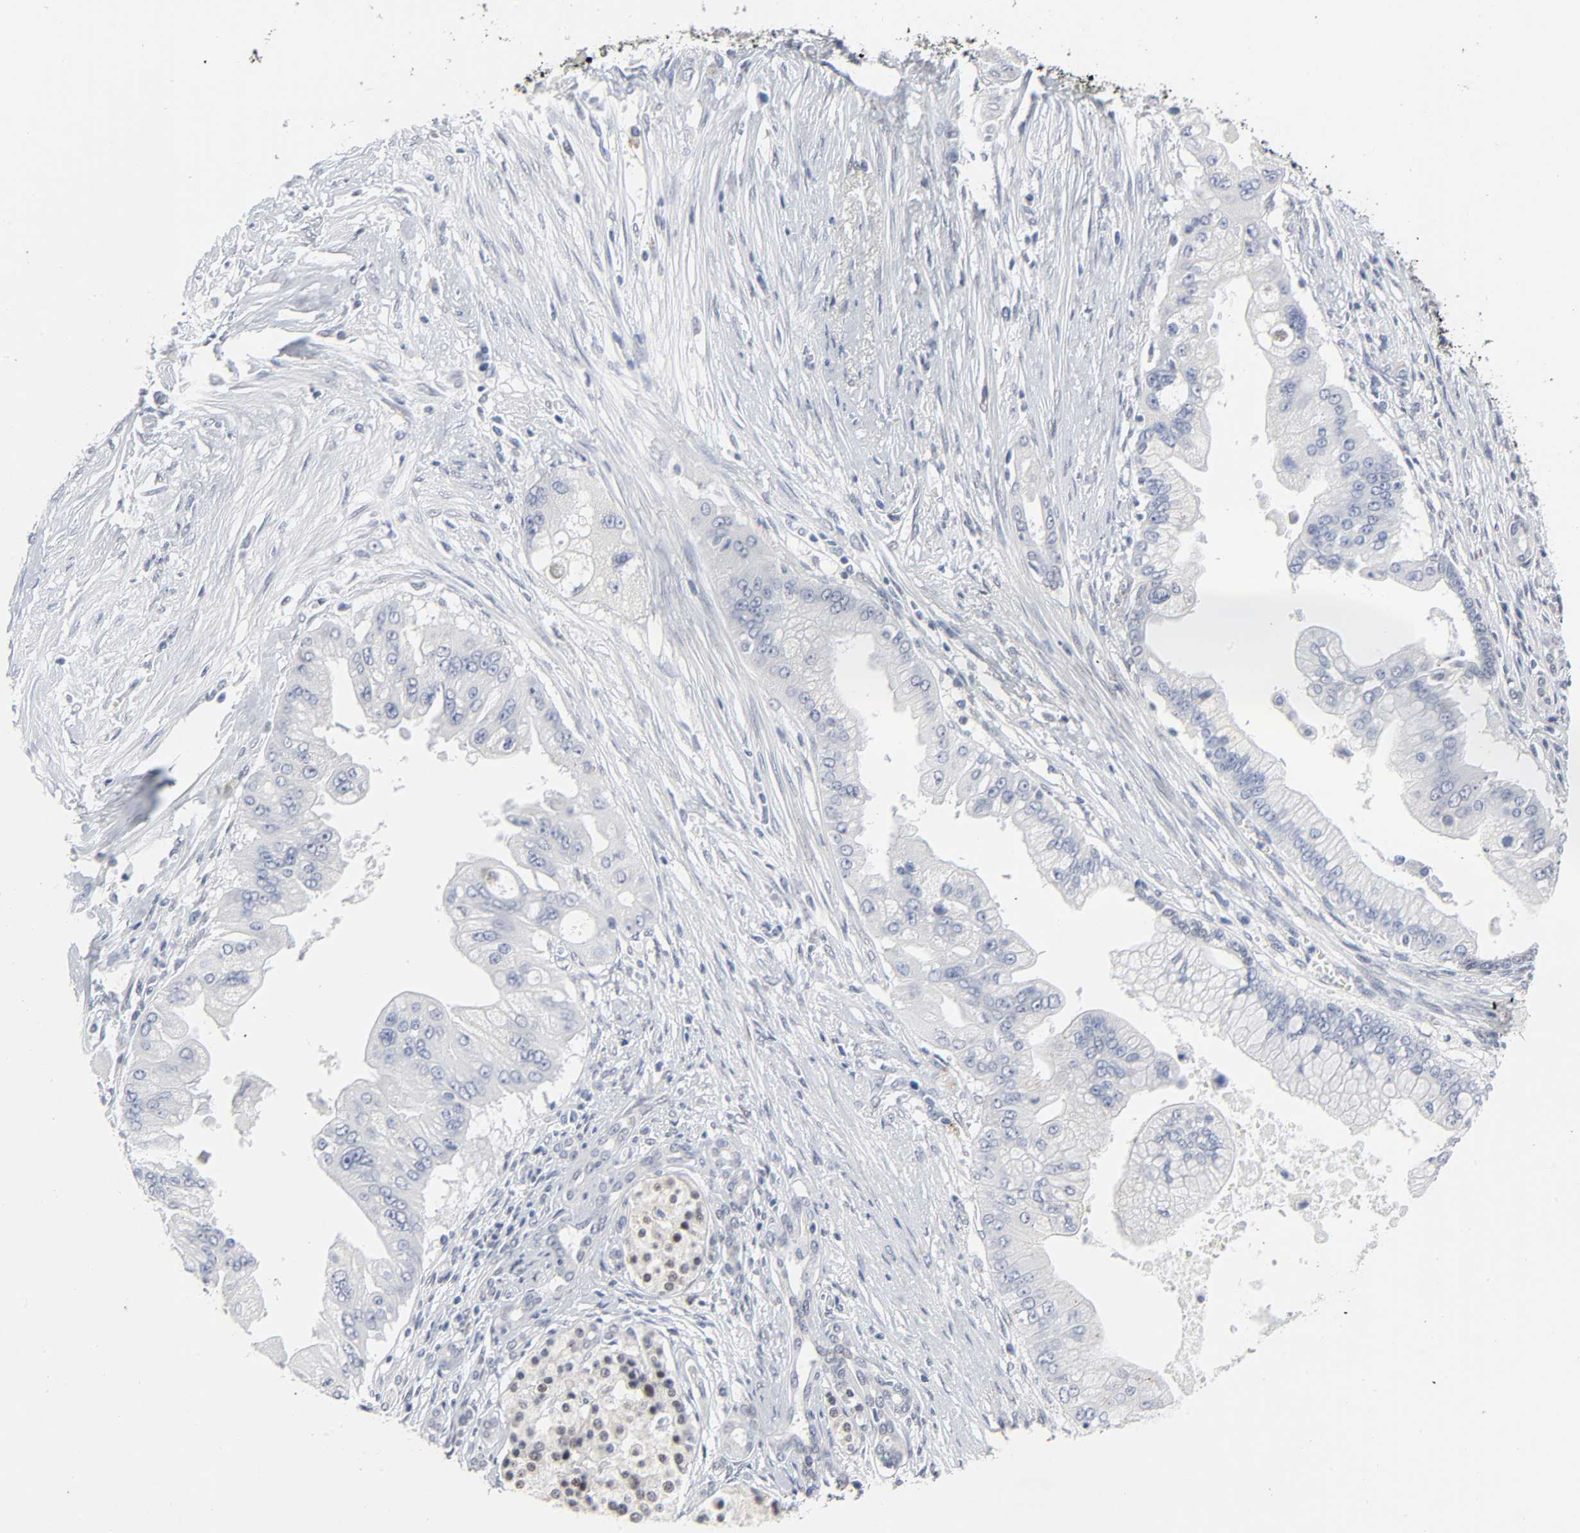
{"staining": {"intensity": "negative", "quantity": "none", "location": "none"}, "tissue": "pancreatic cancer", "cell_type": "Tumor cells", "image_type": "cancer", "snomed": [{"axis": "morphology", "description": "Adenocarcinoma, NOS"}, {"axis": "topography", "description": "Pancreas"}], "caption": "Tumor cells show no significant protein expression in adenocarcinoma (pancreatic).", "gene": "SALL2", "patient": {"sex": "male", "age": 59}}